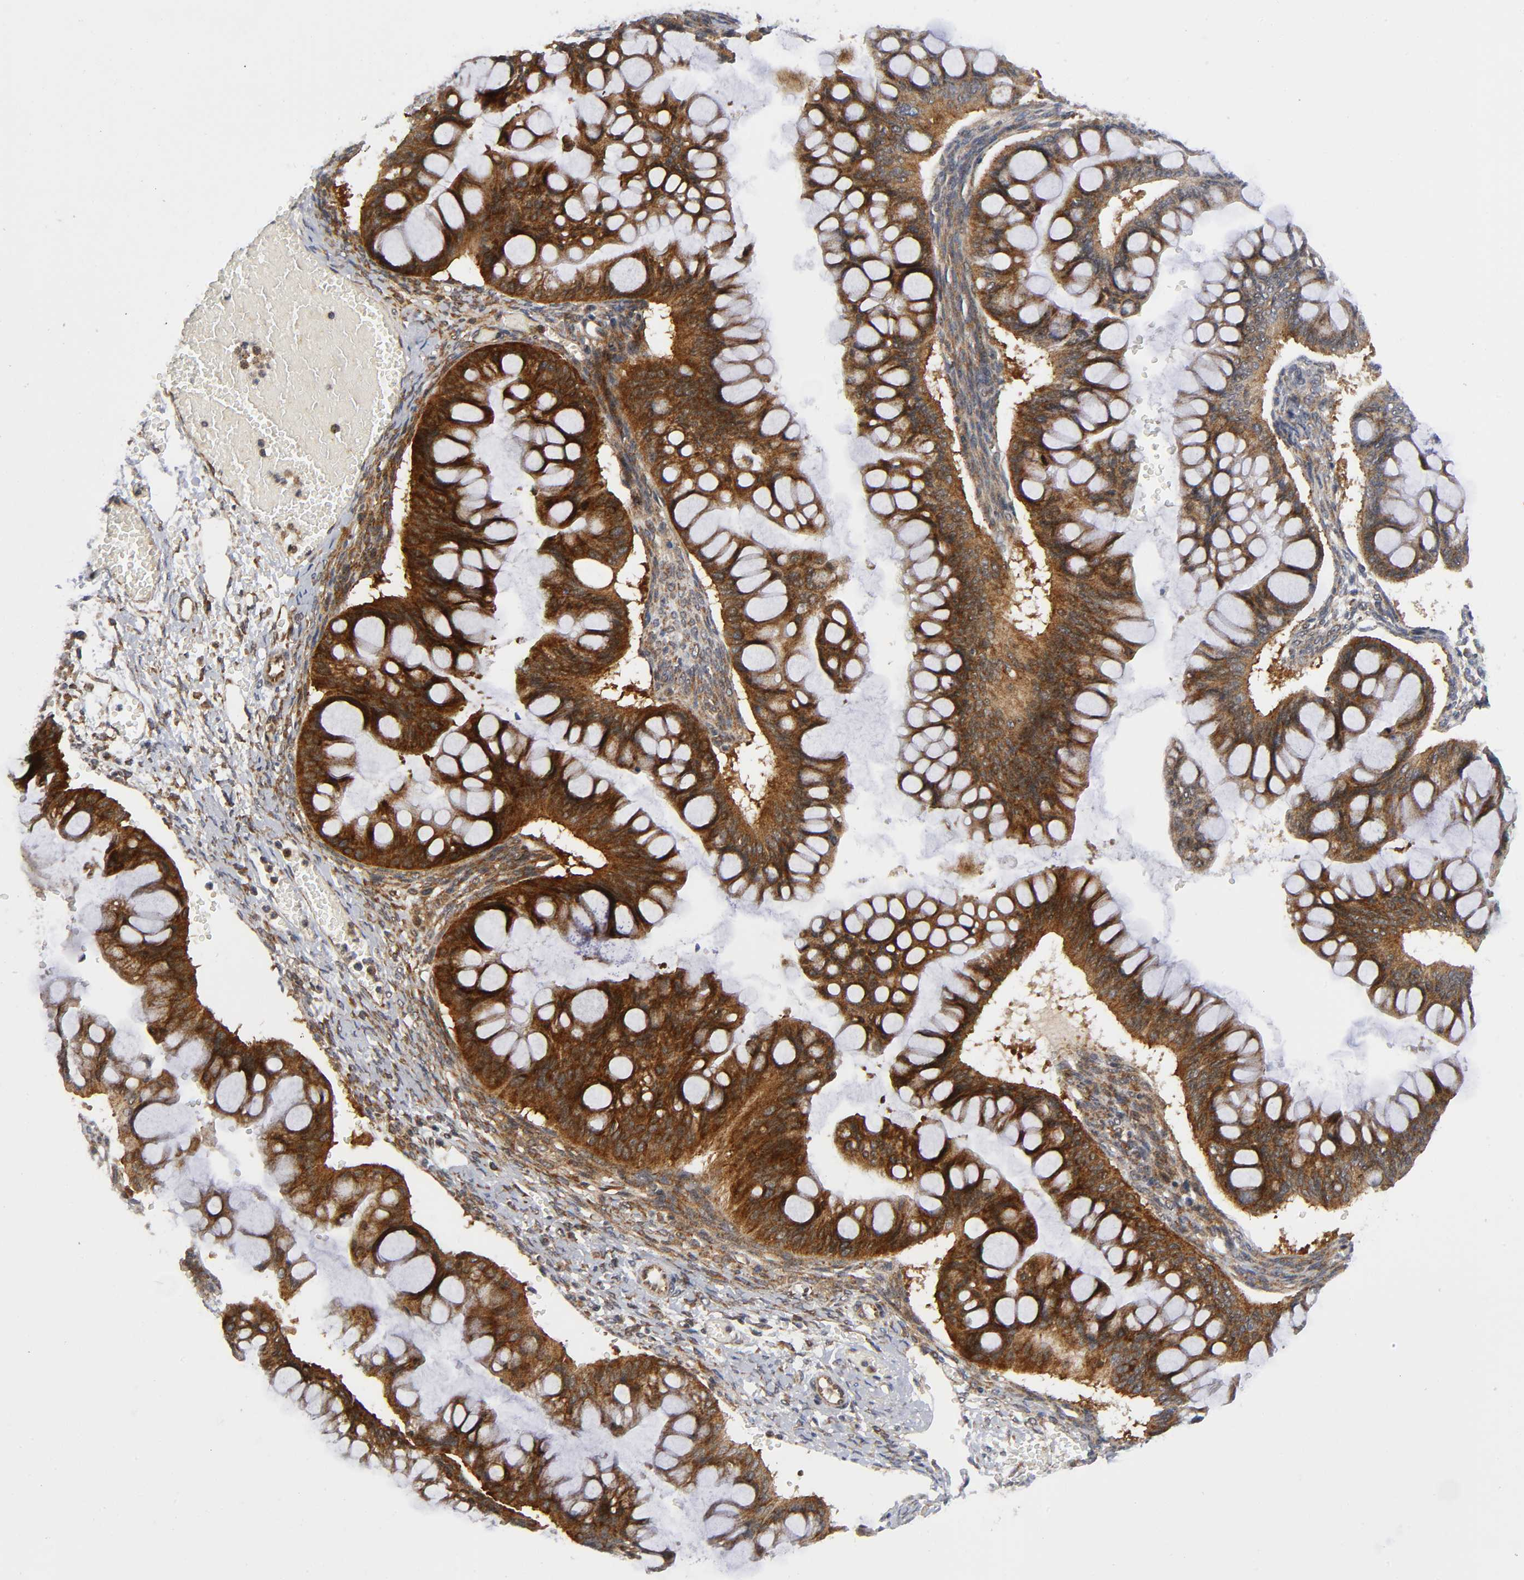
{"staining": {"intensity": "strong", "quantity": ">75%", "location": "cytoplasmic/membranous"}, "tissue": "ovarian cancer", "cell_type": "Tumor cells", "image_type": "cancer", "snomed": [{"axis": "morphology", "description": "Cystadenocarcinoma, mucinous, NOS"}, {"axis": "topography", "description": "Ovary"}], "caption": "The immunohistochemical stain shows strong cytoplasmic/membranous staining in tumor cells of ovarian cancer tissue.", "gene": "EIF5", "patient": {"sex": "female", "age": 73}}